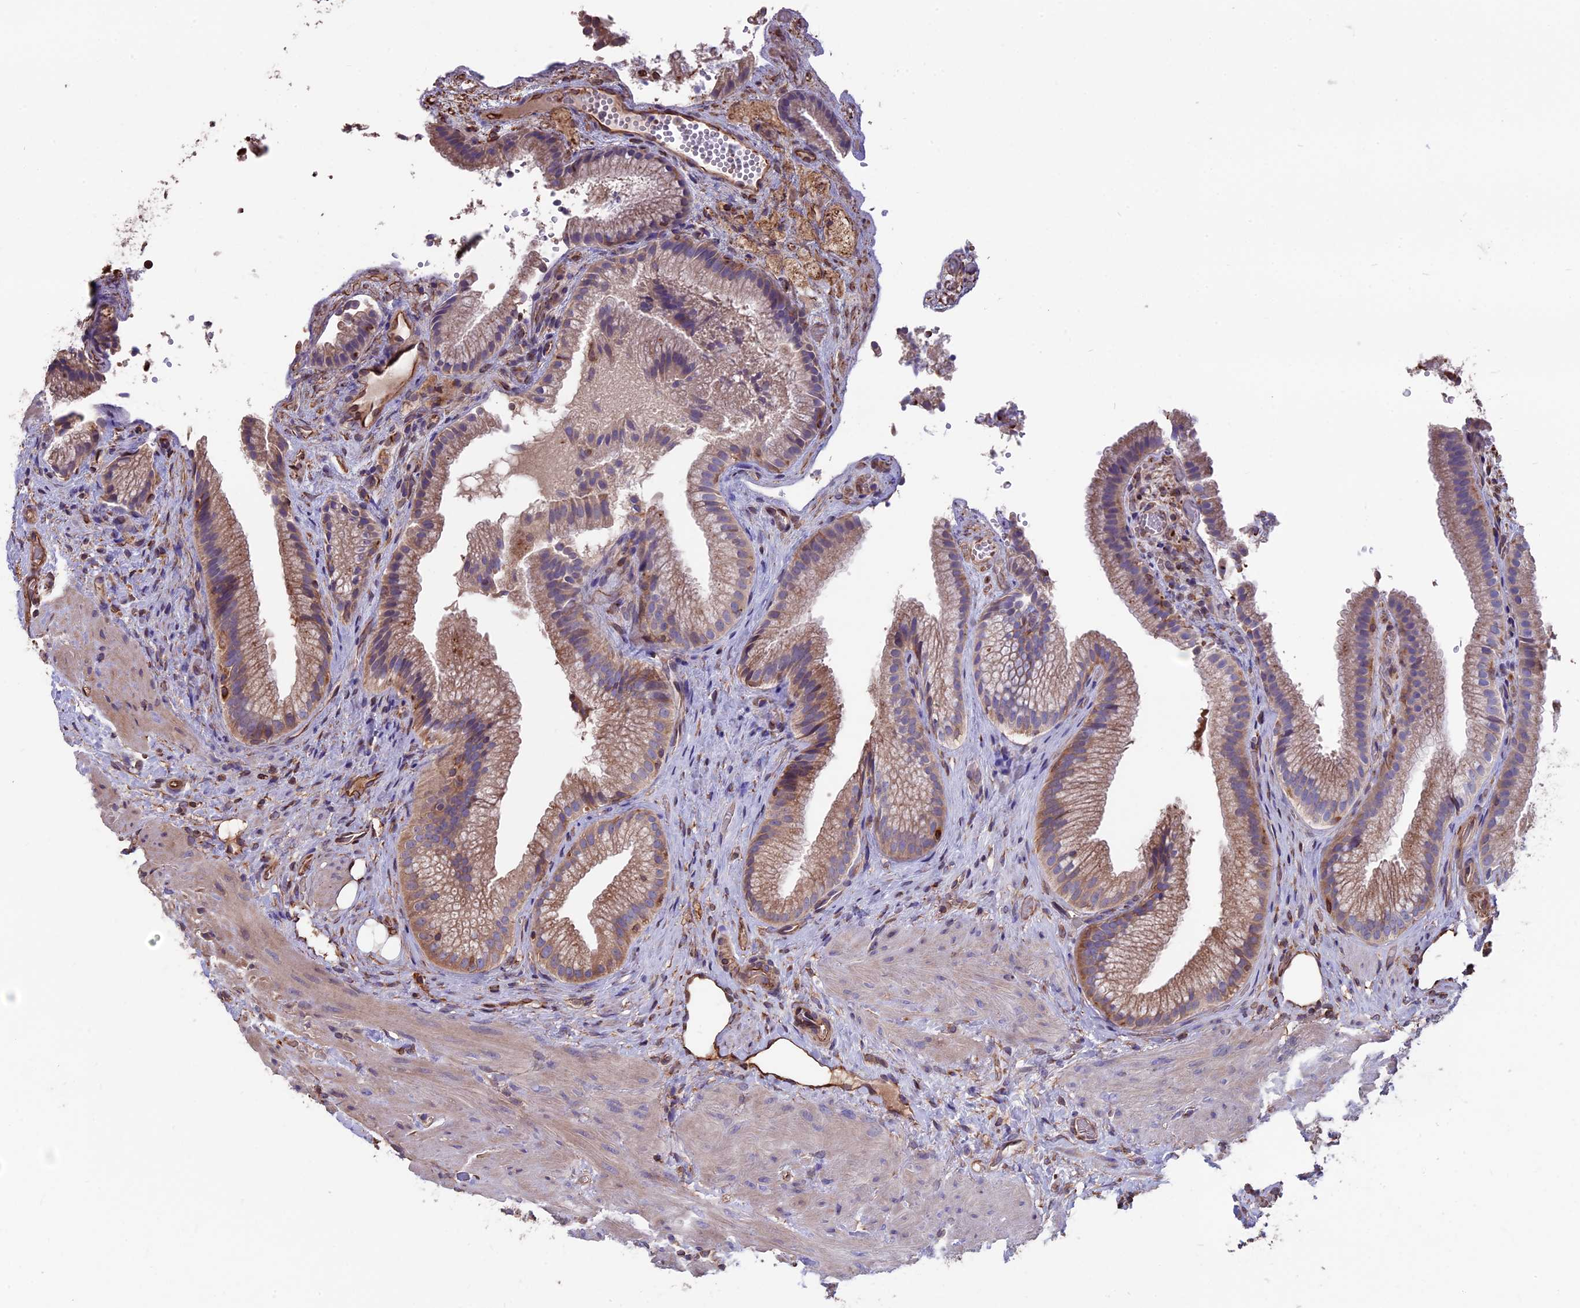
{"staining": {"intensity": "strong", "quantity": "25%-75%", "location": "cytoplasmic/membranous"}, "tissue": "gallbladder", "cell_type": "Glandular cells", "image_type": "normal", "snomed": [{"axis": "morphology", "description": "Normal tissue, NOS"}, {"axis": "morphology", "description": "Inflammation, NOS"}, {"axis": "topography", "description": "Gallbladder"}], "caption": "Protein expression analysis of unremarkable gallbladder shows strong cytoplasmic/membranous positivity in about 25%-75% of glandular cells. Ihc stains the protein in brown and the nuclei are stained blue.", "gene": "SEH1L", "patient": {"sex": "male", "age": 51}}